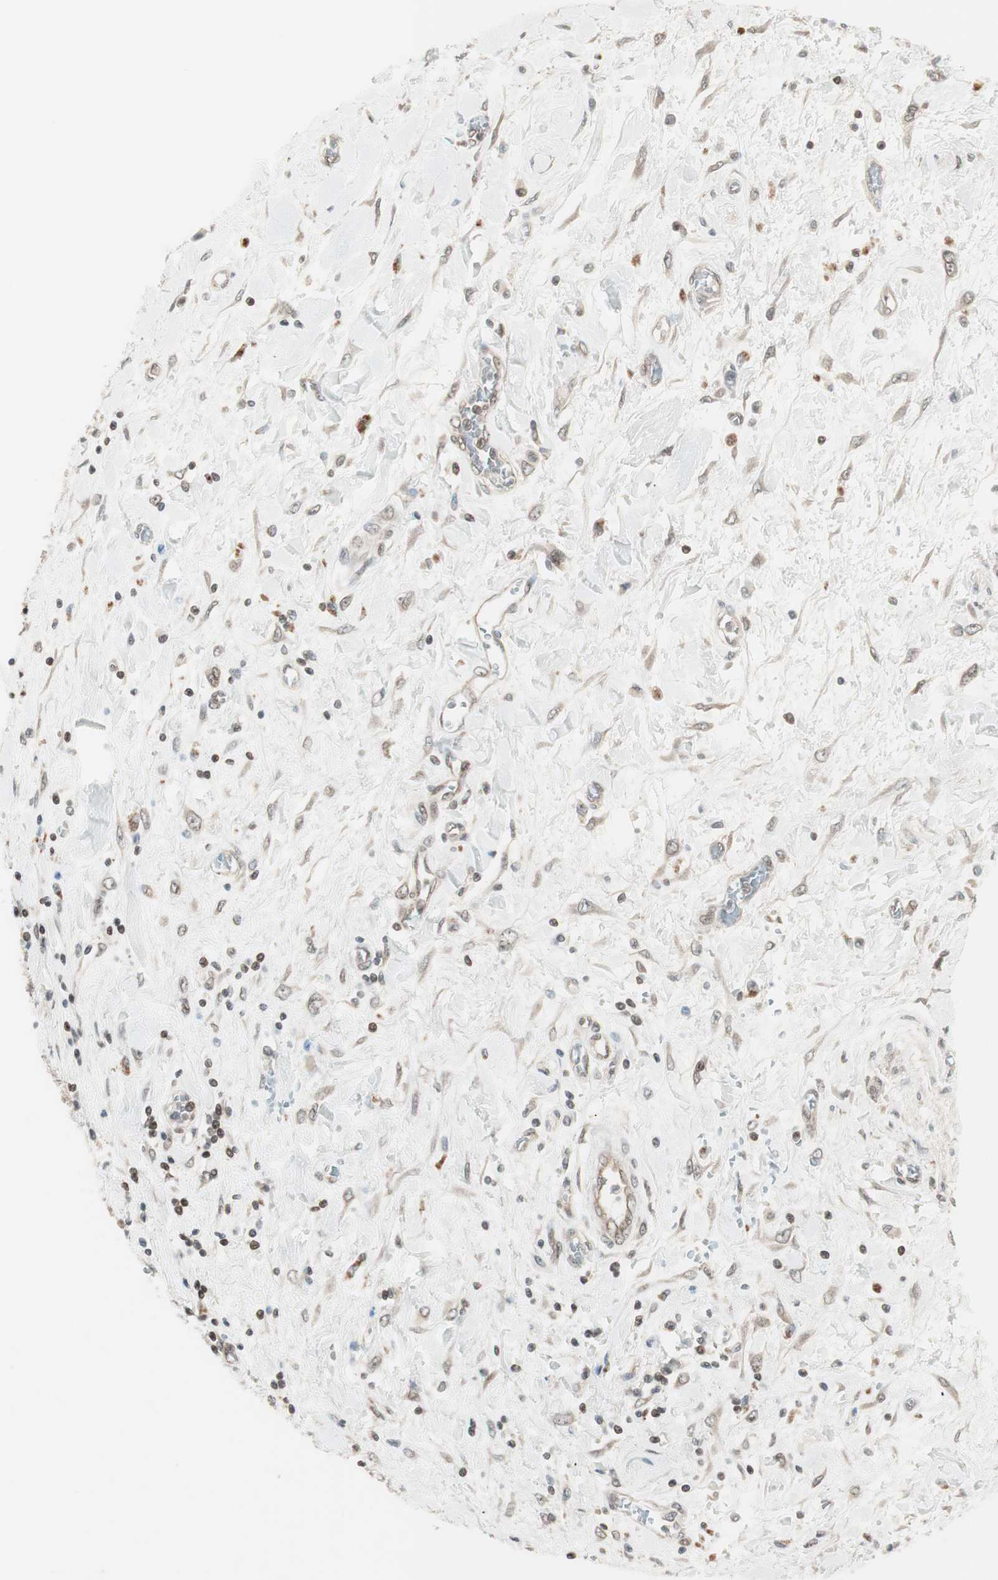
{"staining": {"intensity": "weak", "quantity": "<25%", "location": "cytoplasmic/membranous,nuclear"}, "tissue": "pancreatic cancer", "cell_type": "Tumor cells", "image_type": "cancer", "snomed": [{"axis": "morphology", "description": "Adenocarcinoma, NOS"}, {"axis": "topography", "description": "Pancreas"}], "caption": "Pancreatic adenocarcinoma was stained to show a protein in brown. There is no significant staining in tumor cells.", "gene": "UBE2I", "patient": {"sex": "female", "age": 70}}